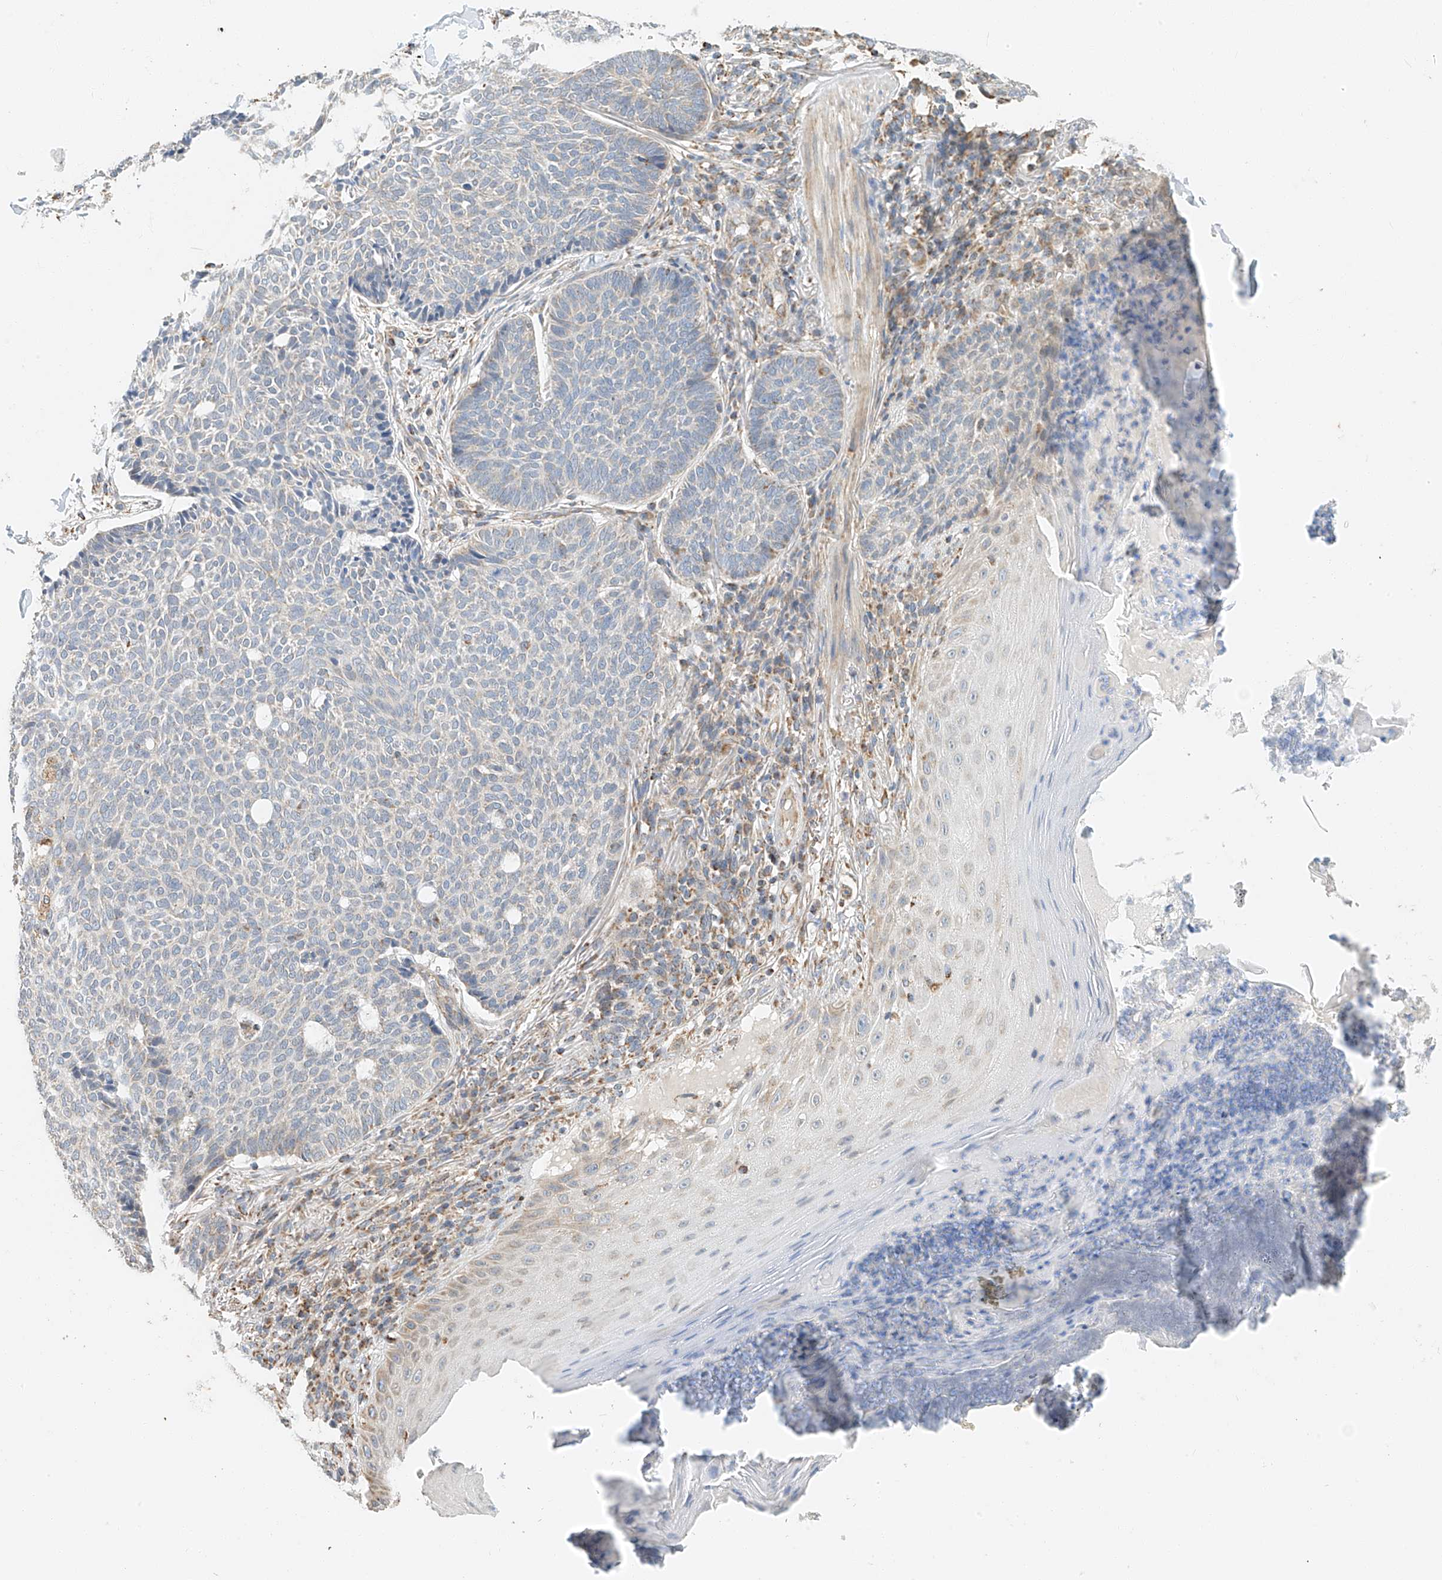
{"staining": {"intensity": "negative", "quantity": "none", "location": "none"}, "tissue": "skin cancer", "cell_type": "Tumor cells", "image_type": "cancer", "snomed": [{"axis": "morphology", "description": "Normal tissue, NOS"}, {"axis": "morphology", "description": "Basal cell carcinoma"}, {"axis": "topography", "description": "Skin"}], "caption": "Basal cell carcinoma (skin) was stained to show a protein in brown. There is no significant positivity in tumor cells. (Stains: DAB immunohistochemistry (IHC) with hematoxylin counter stain, Microscopy: brightfield microscopy at high magnification).", "gene": "YIPF7", "patient": {"sex": "male", "age": 50}}